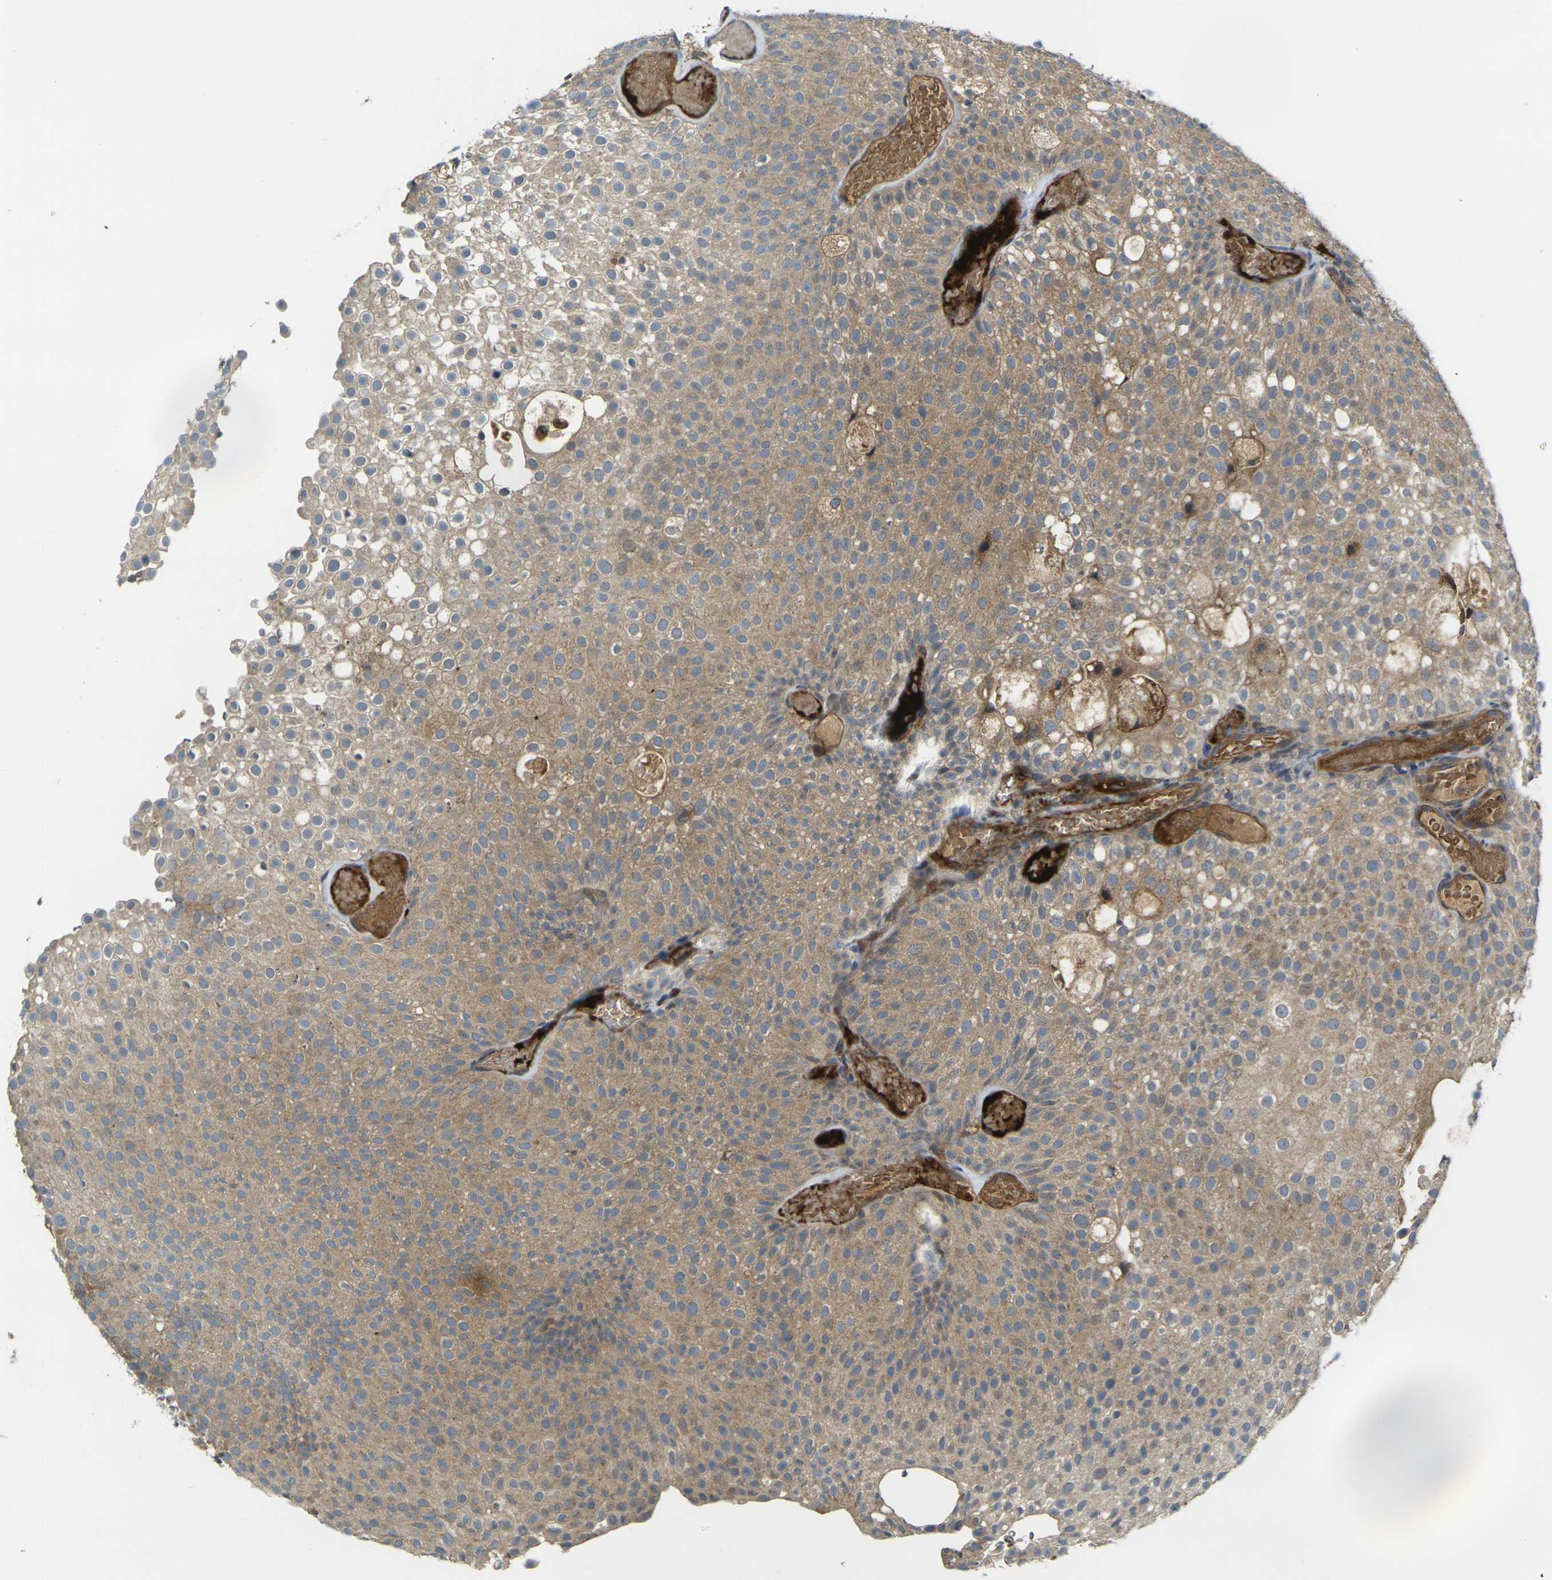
{"staining": {"intensity": "moderate", "quantity": ">75%", "location": "cytoplasmic/membranous"}, "tissue": "urothelial cancer", "cell_type": "Tumor cells", "image_type": "cancer", "snomed": [{"axis": "morphology", "description": "Urothelial carcinoma, Low grade"}, {"axis": "topography", "description": "Urinary bladder"}], "caption": "Immunohistochemical staining of urothelial cancer demonstrates moderate cytoplasmic/membranous protein positivity in about >75% of tumor cells. (DAB (3,3'-diaminobenzidine) = brown stain, brightfield microscopy at high magnification).", "gene": "FZD1", "patient": {"sex": "male", "age": 78}}